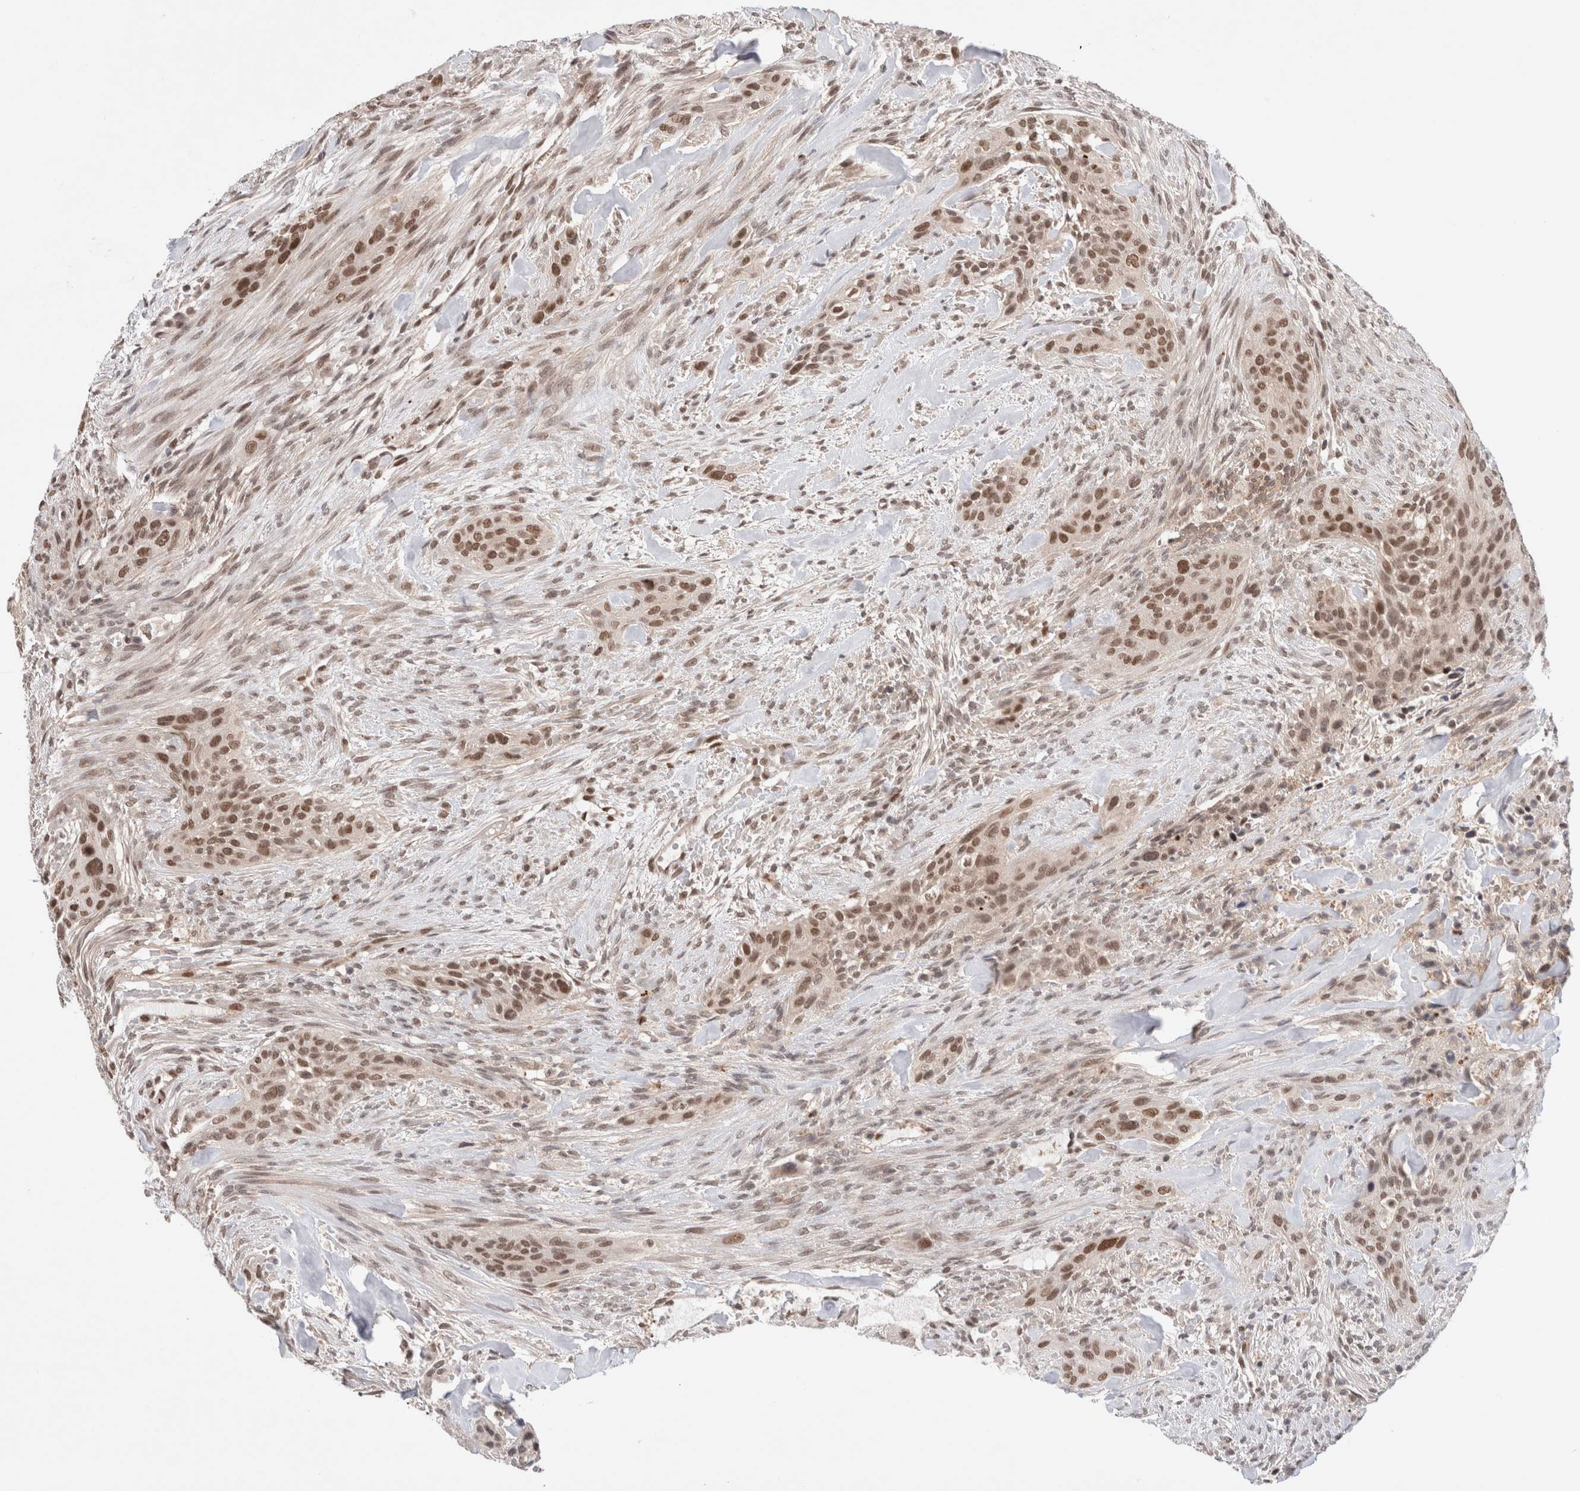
{"staining": {"intensity": "moderate", "quantity": ">75%", "location": "nuclear"}, "tissue": "urothelial cancer", "cell_type": "Tumor cells", "image_type": "cancer", "snomed": [{"axis": "morphology", "description": "Urothelial carcinoma, High grade"}, {"axis": "topography", "description": "Urinary bladder"}], "caption": "Immunohistochemistry (IHC) (DAB (3,3'-diaminobenzidine)) staining of human urothelial carcinoma (high-grade) reveals moderate nuclear protein staining in about >75% of tumor cells.", "gene": "GATAD2A", "patient": {"sex": "male", "age": 35}}